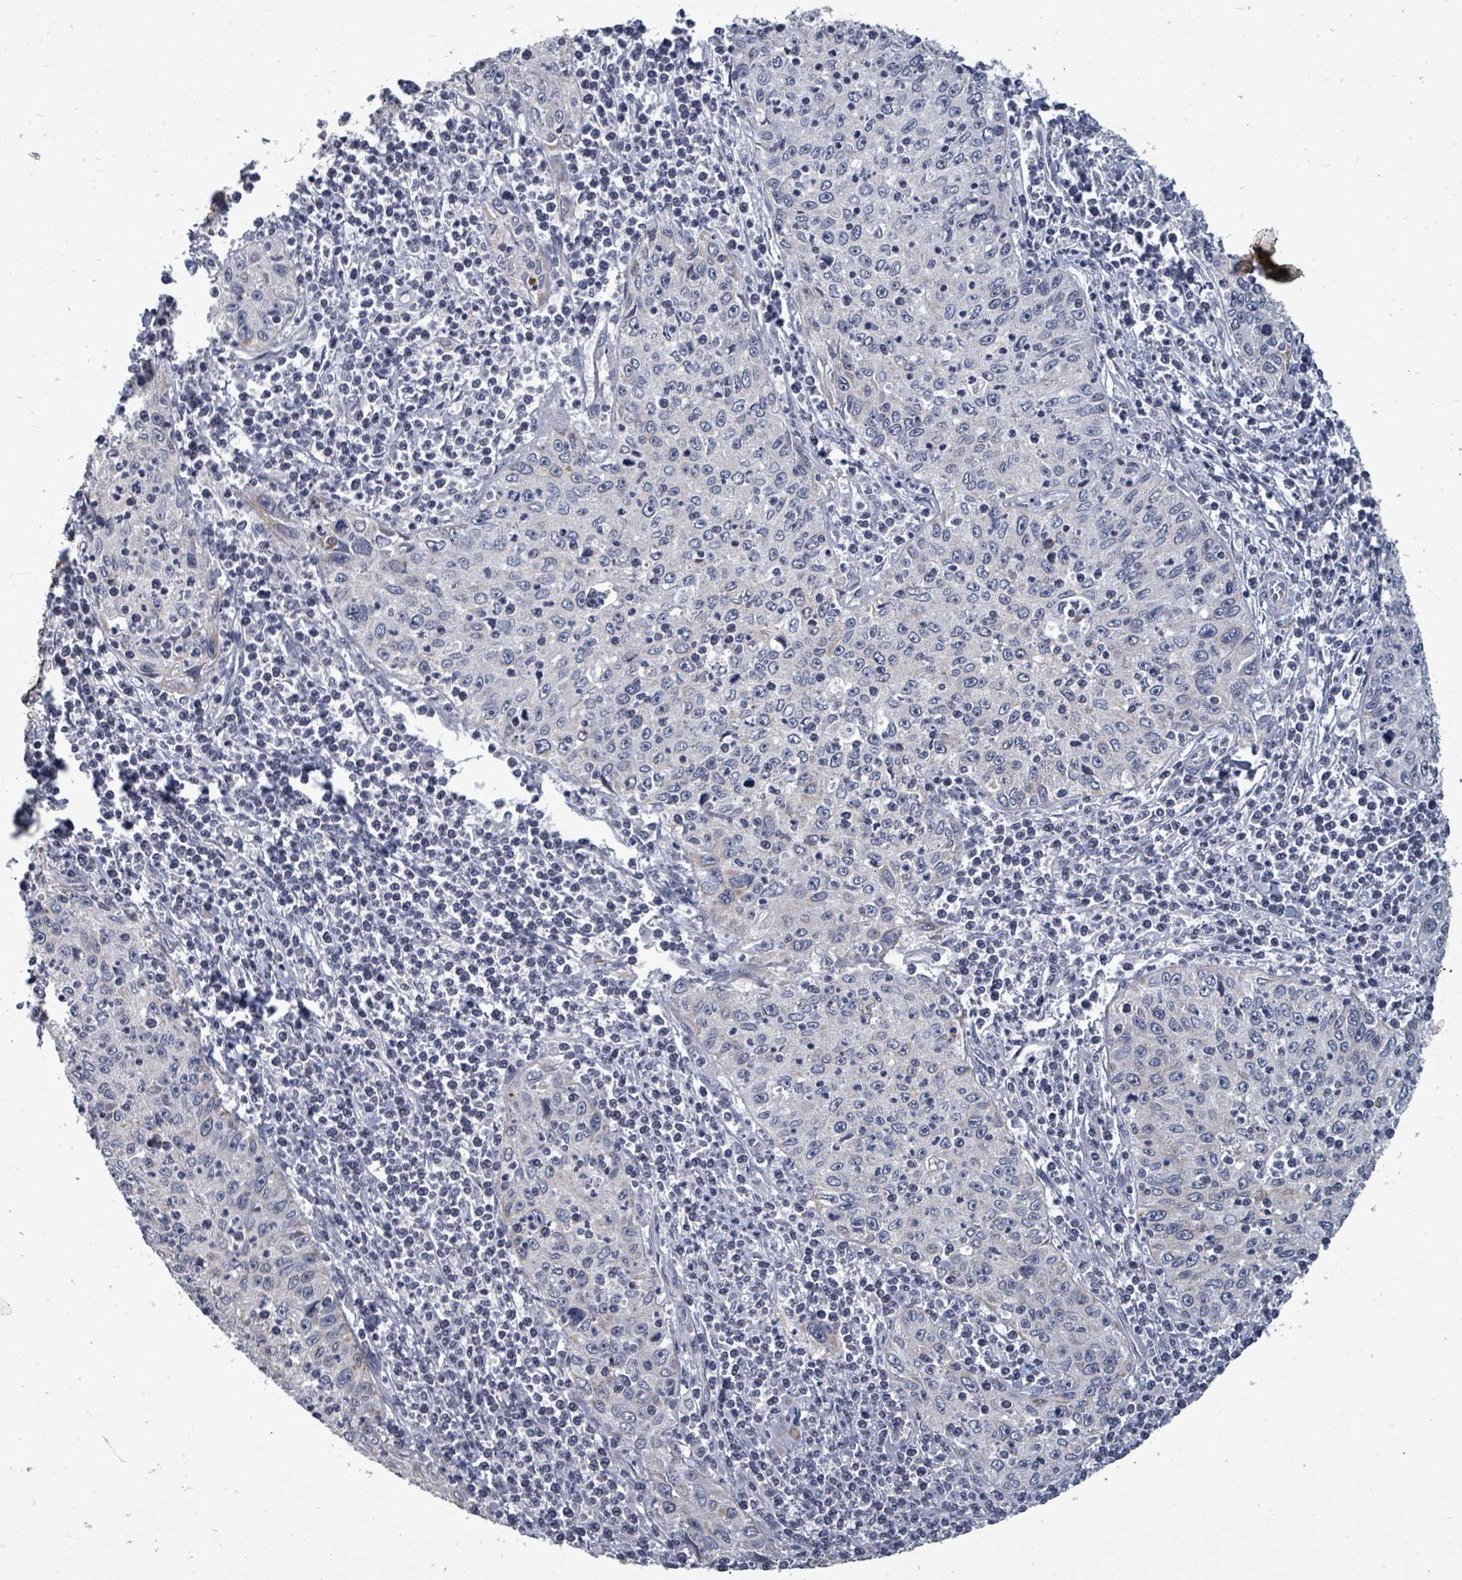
{"staining": {"intensity": "negative", "quantity": "none", "location": "none"}, "tissue": "cervical cancer", "cell_type": "Tumor cells", "image_type": "cancer", "snomed": [{"axis": "morphology", "description": "Squamous cell carcinoma, NOS"}, {"axis": "topography", "description": "Cervix"}], "caption": "There is no significant staining in tumor cells of cervical cancer.", "gene": "PTPN20", "patient": {"sex": "female", "age": 30}}